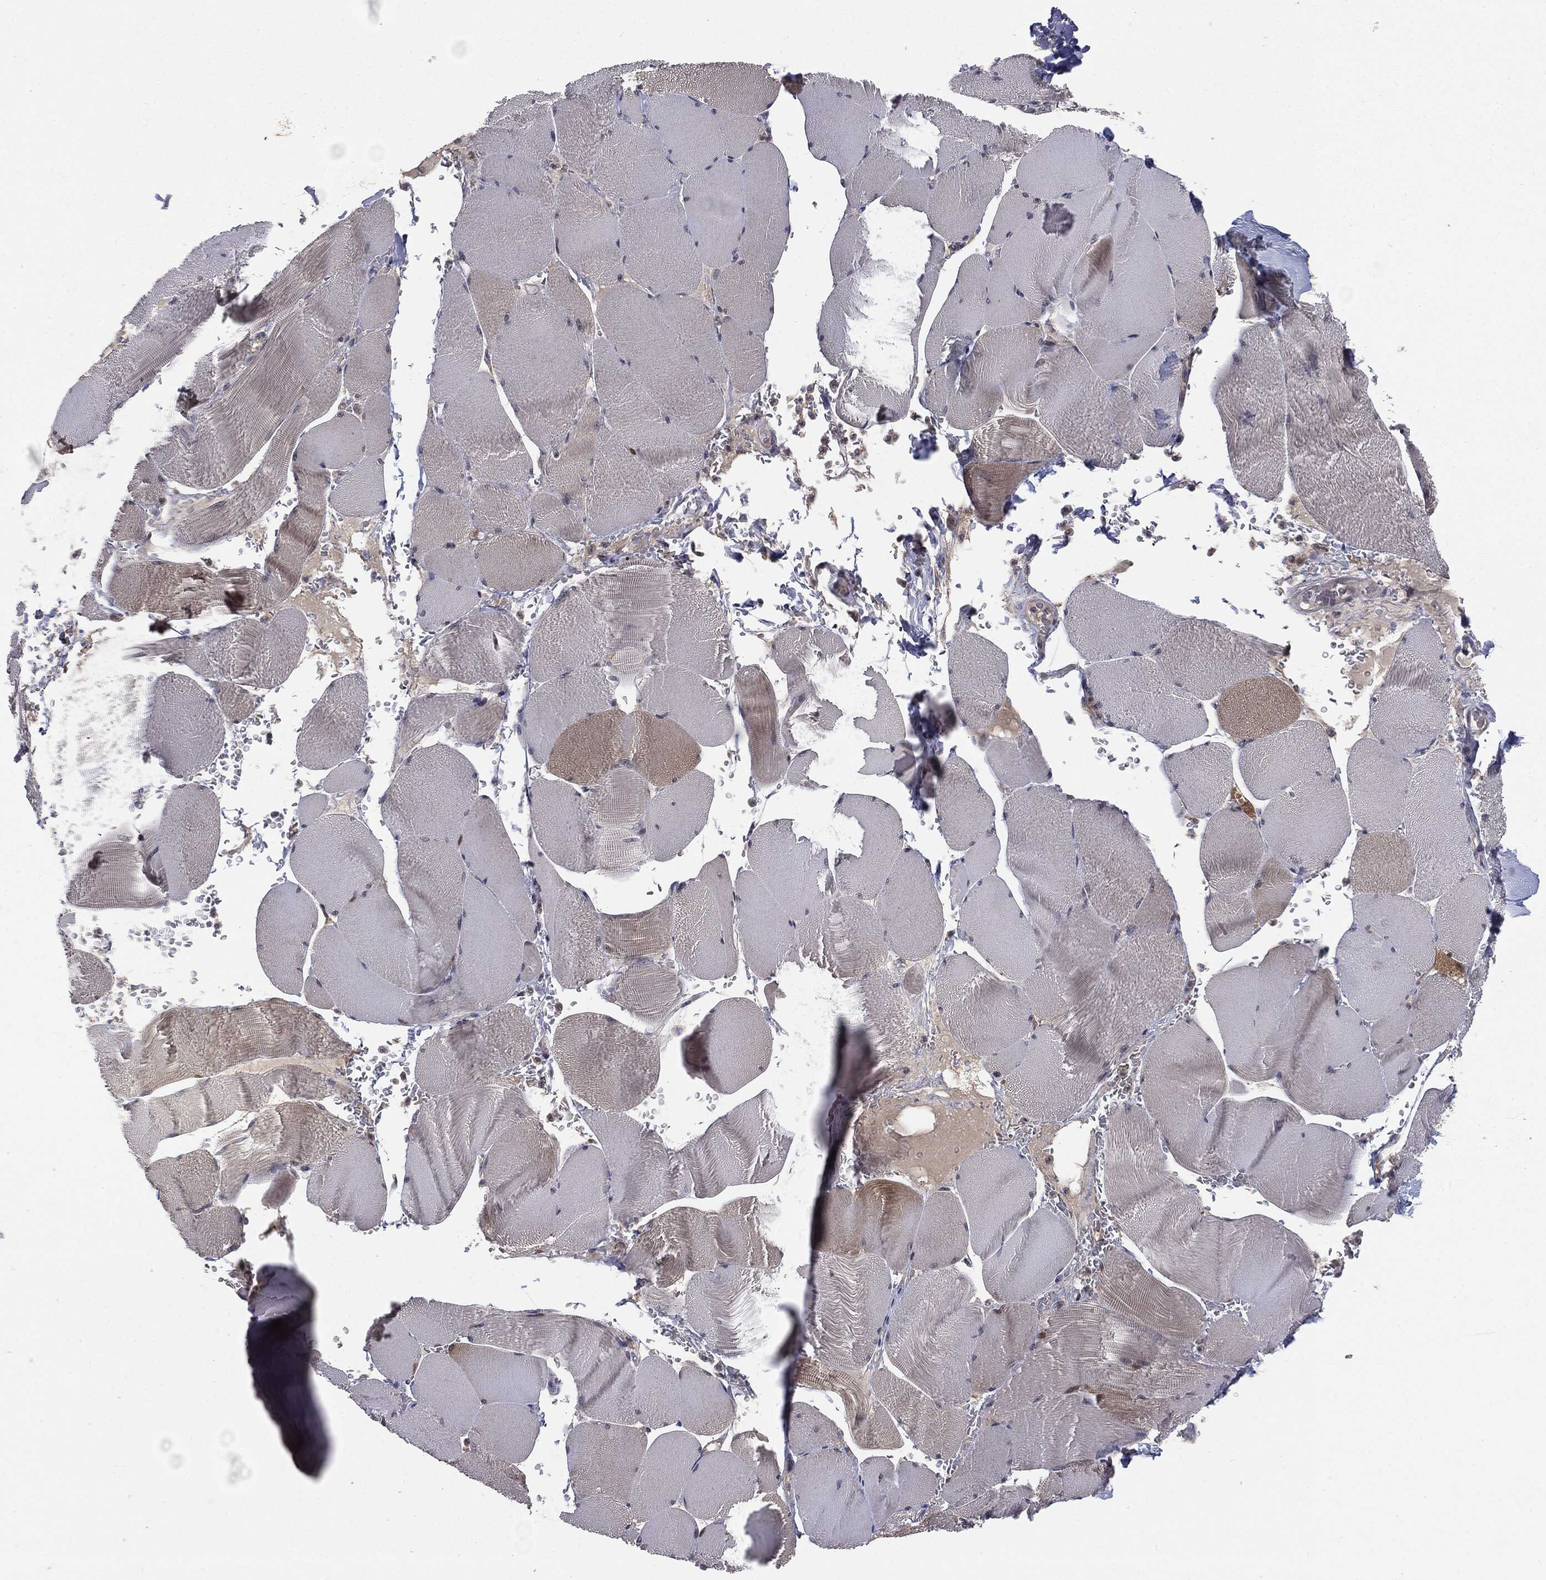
{"staining": {"intensity": "negative", "quantity": "none", "location": "none"}, "tissue": "skeletal muscle", "cell_type": "Myocytes", "image_type": "normal", "snomed": [{"axis": "morphology", "description": "Normal tissue, NOS"}, {"axis": "topography", "description": "Skeletal muscle"}], "caption": "IHC micrograph of unremarkable skeletal muscle: skeletal muscle stained with DAB (3,3'-diaminobenzidine) demonstrates no significant protein staining in myocytes.", "gene": "KRT7", "patient": {"sex": "male", "age": 56}}